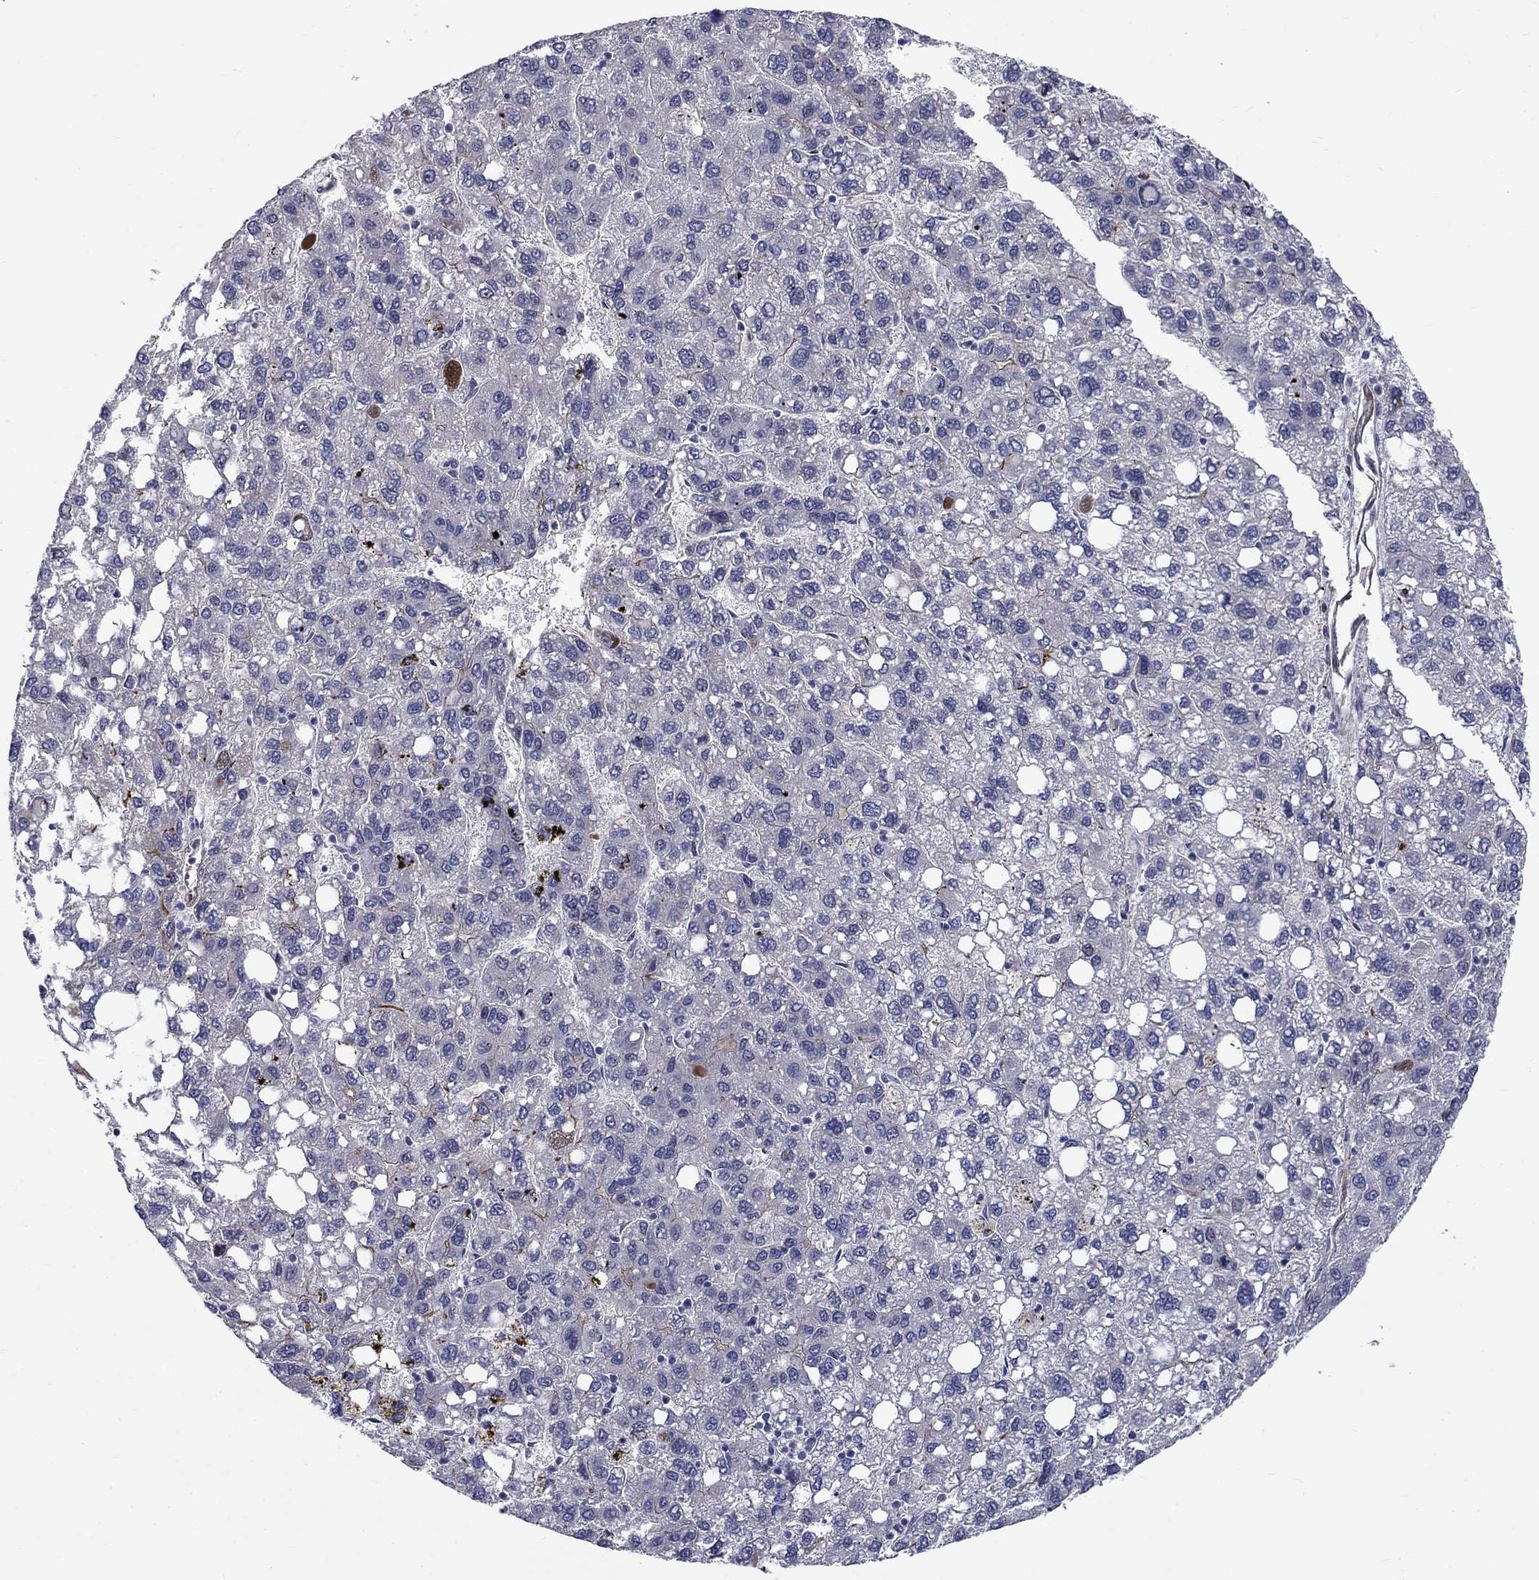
{"staining": {"intensity": "strong", "quantity": "<25%", "location": "cytoplasmic/membranous"}, "tissue": "liver cancer", "cell_type": "Tumor cells", "image_type": "cancer", "snomed": [{"axis": "morphology", "description": "Carcinoma, Hepatocellular, NOS"}, {"axis": "topography", "description": "Liver"}], "caption": "The histopathology image demonstrates immunohistochemical staining of liver cancer. There is strong cytoplasmic/membranous expression is identified in approximately <25% of tumor cells.", "gene": "SLC1A1", "patient": {"sex": "female", "age": 82}}